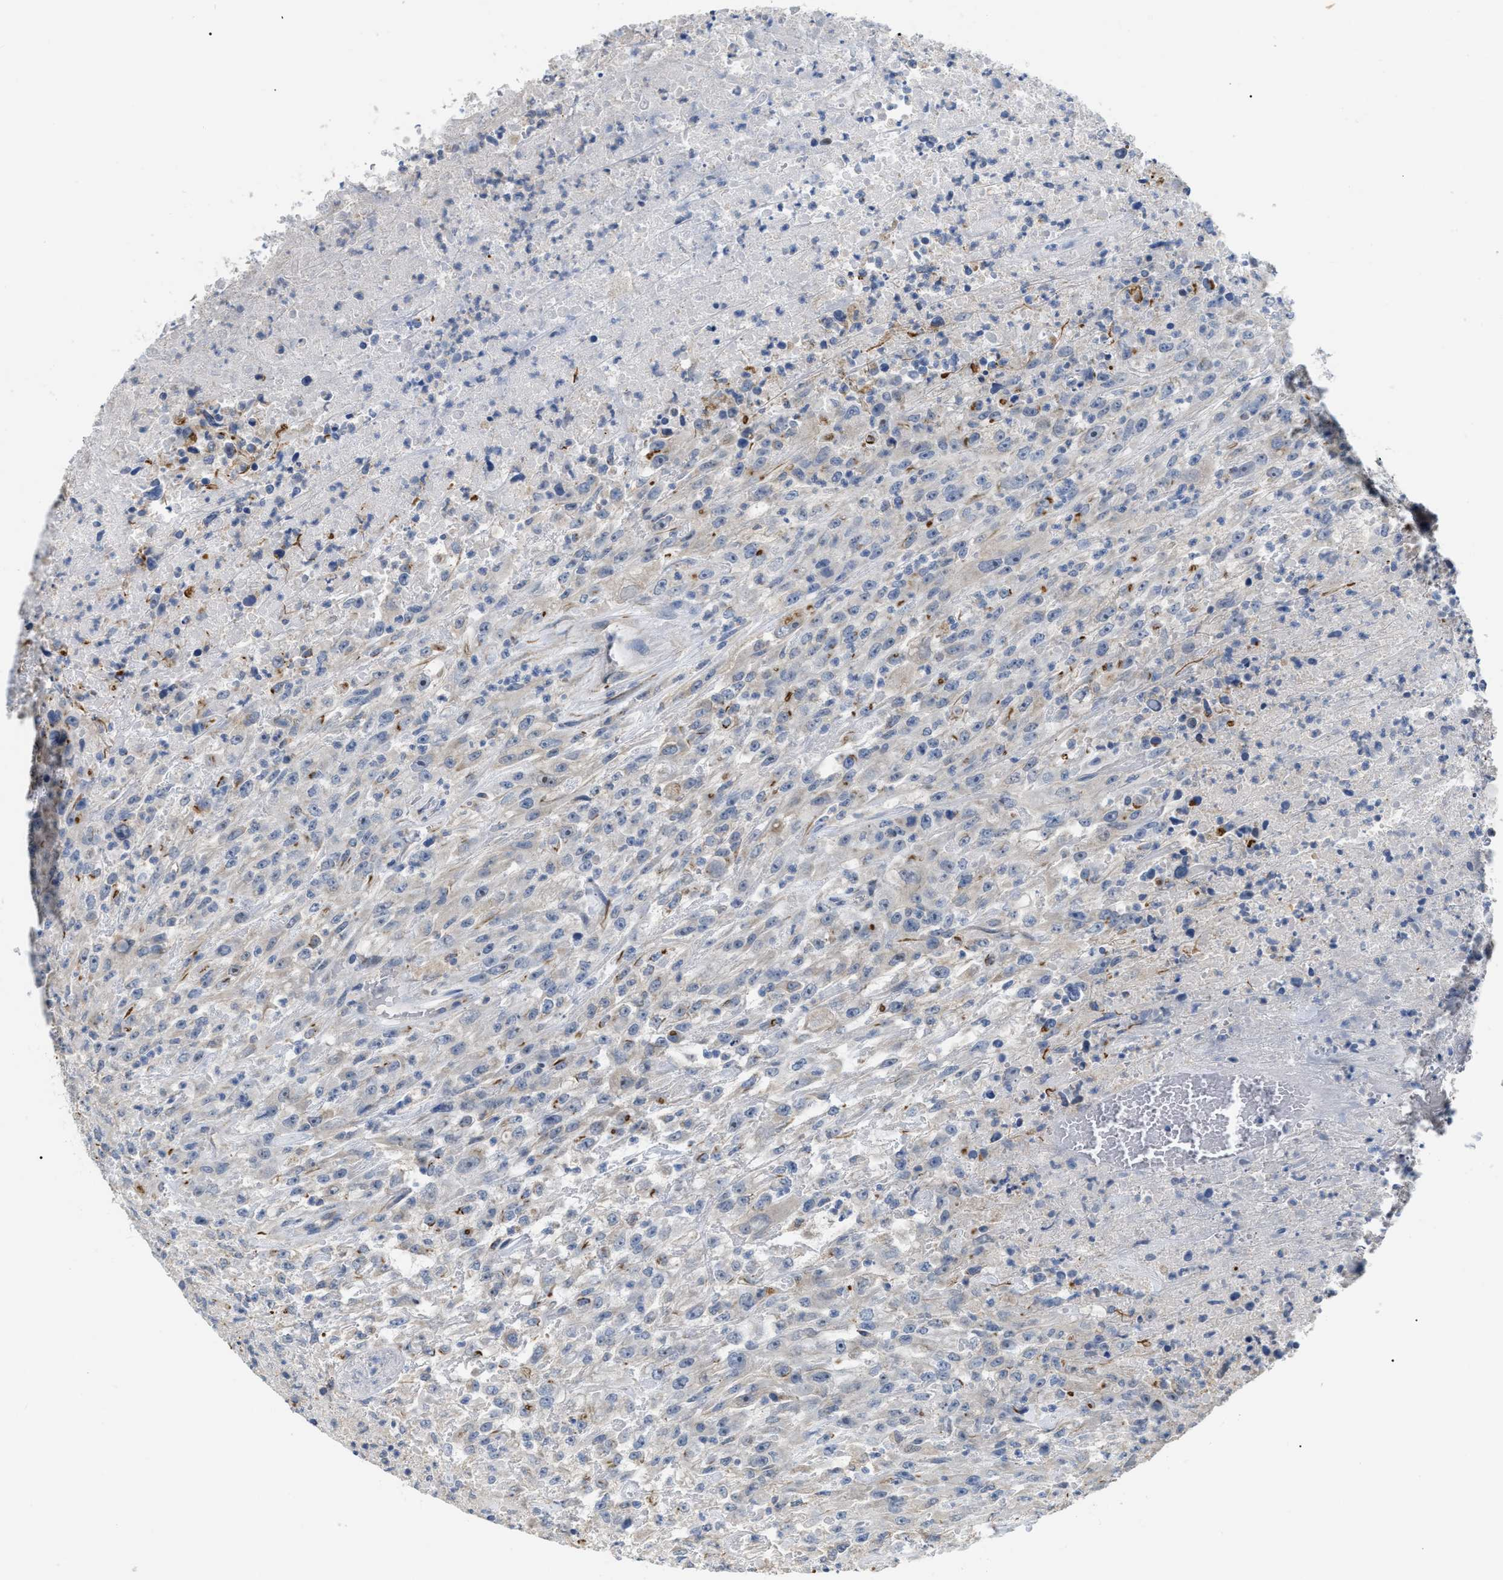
{"staining": {"intensity": "negative", "quantity": "none", "location": "none"}, "tissue": "urothelial cancer", "cell_type": "Tumor cells", "image_type": "cancer", "snomed": [{"axis": "morphology", "description": "Urothelial carcinoma, High grade"}, {"axis": "topography", "description": "Urinary bladder"}], "caption": "Immunohistochemical staining of human urothelial cancer exhibits no significant expression in tumor cells. (DAB (3,3'-diaminobenzidine) IHC, high magnification).", "gene": "DHX58", "patient": {"sex": "male", "age": 46}}